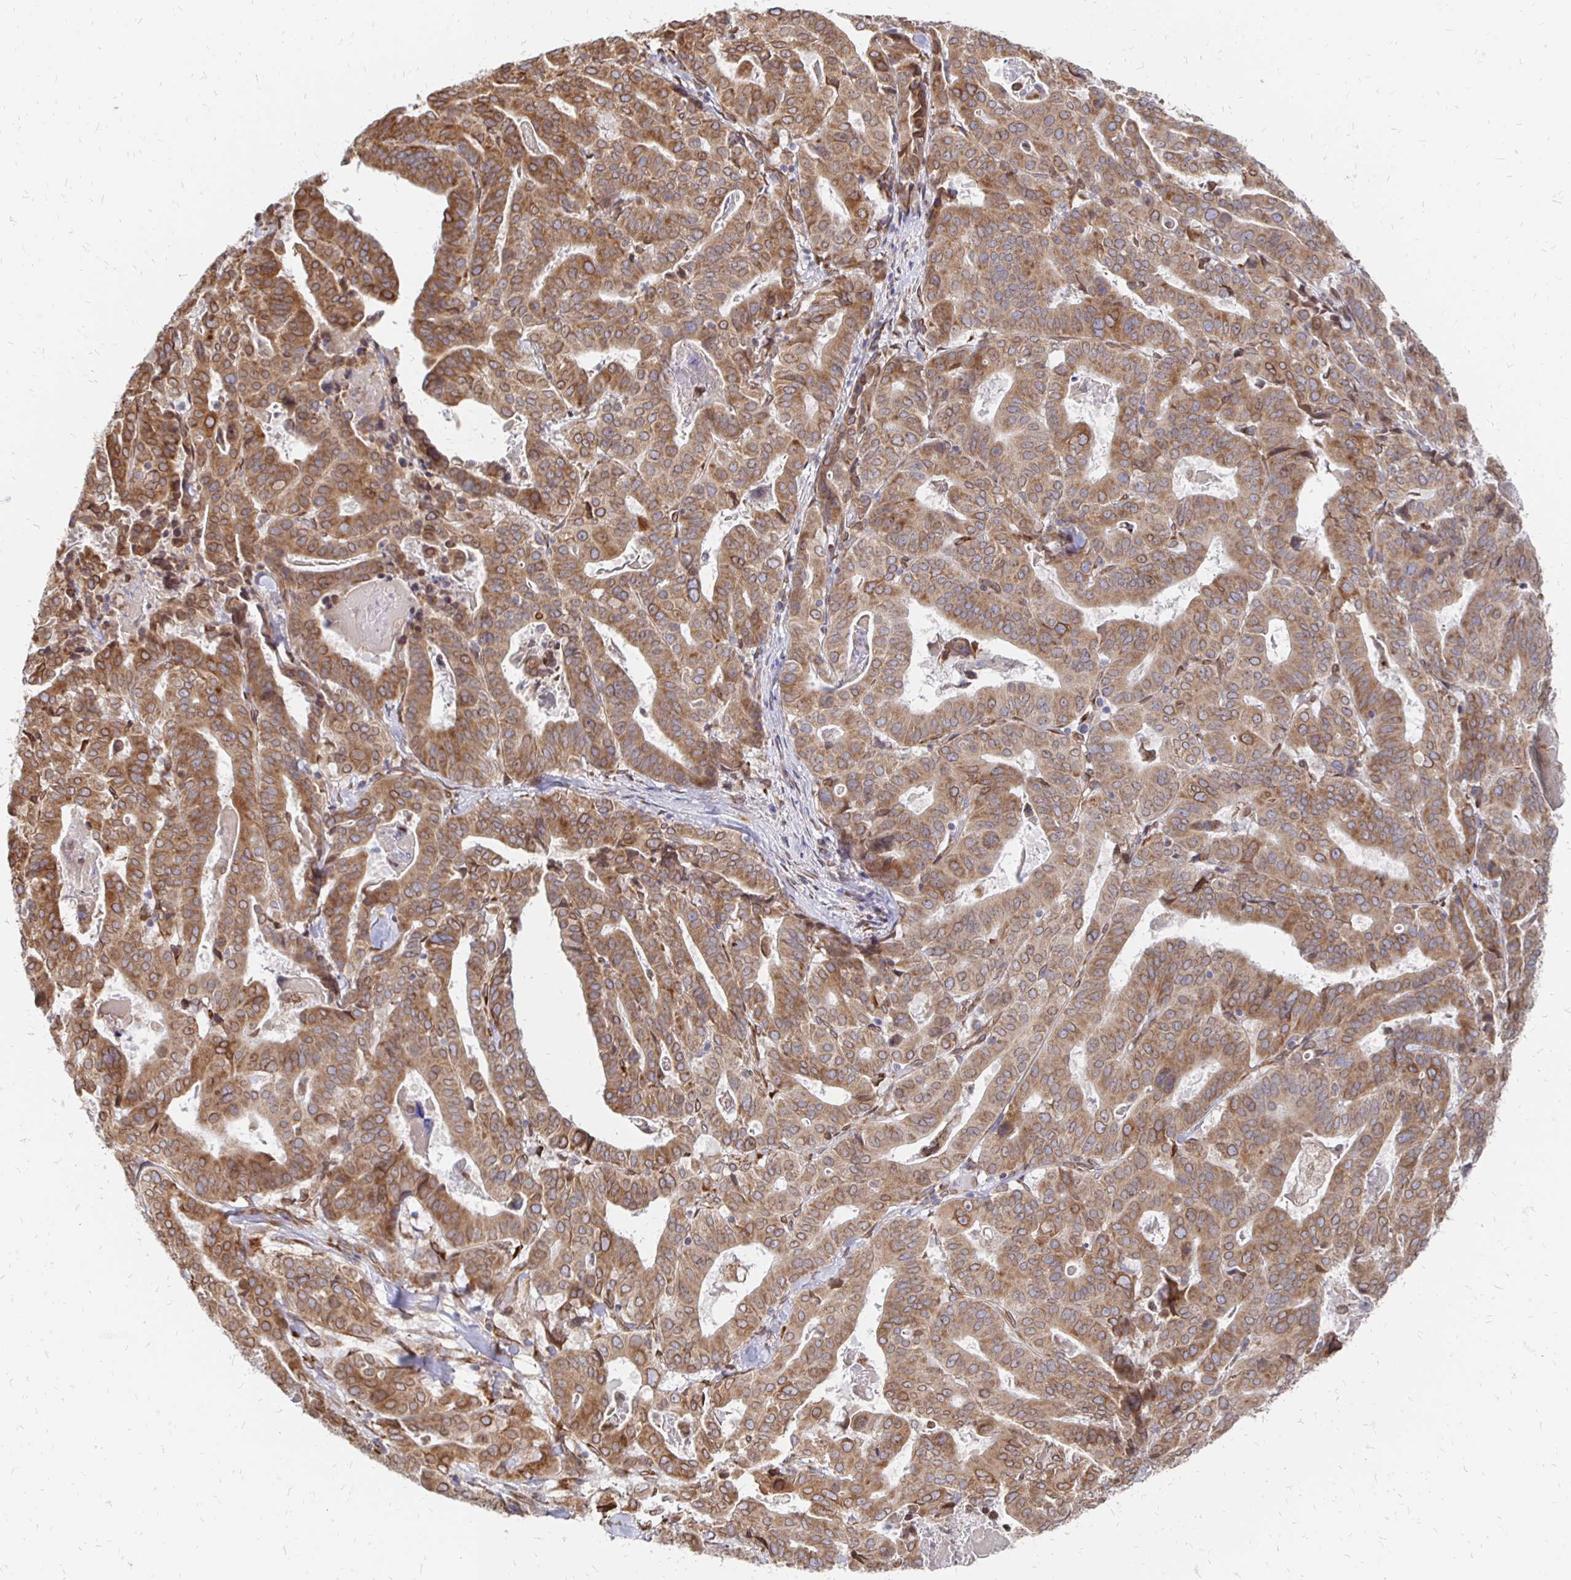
{"staining": {"intensity": "moderate", "quantity": ">75%", "location": "cytoplasmic/membranous,nuclear"}, "tissue": "stomach cancer", "cell_type": "Tumor cells", "image_type": "cancer", "snomed": [{"axis": "morphology", "description": "Adenocarcinoma, NOS"}, {"axis": "topography", "description": "Stomach"}], "caption": "IHC (DAB (3,3'-diaminobenzidine)) staining of human adenocarcinoma (stomach) displays moderate cytoplasmic/membranous and nuclear protein expression in about >75% of tumor cells. The protein is shown in brown color, while the nuclei are stained blue.", "gene": "PELI3", "patient": {"sex": "male", "age": 48}}